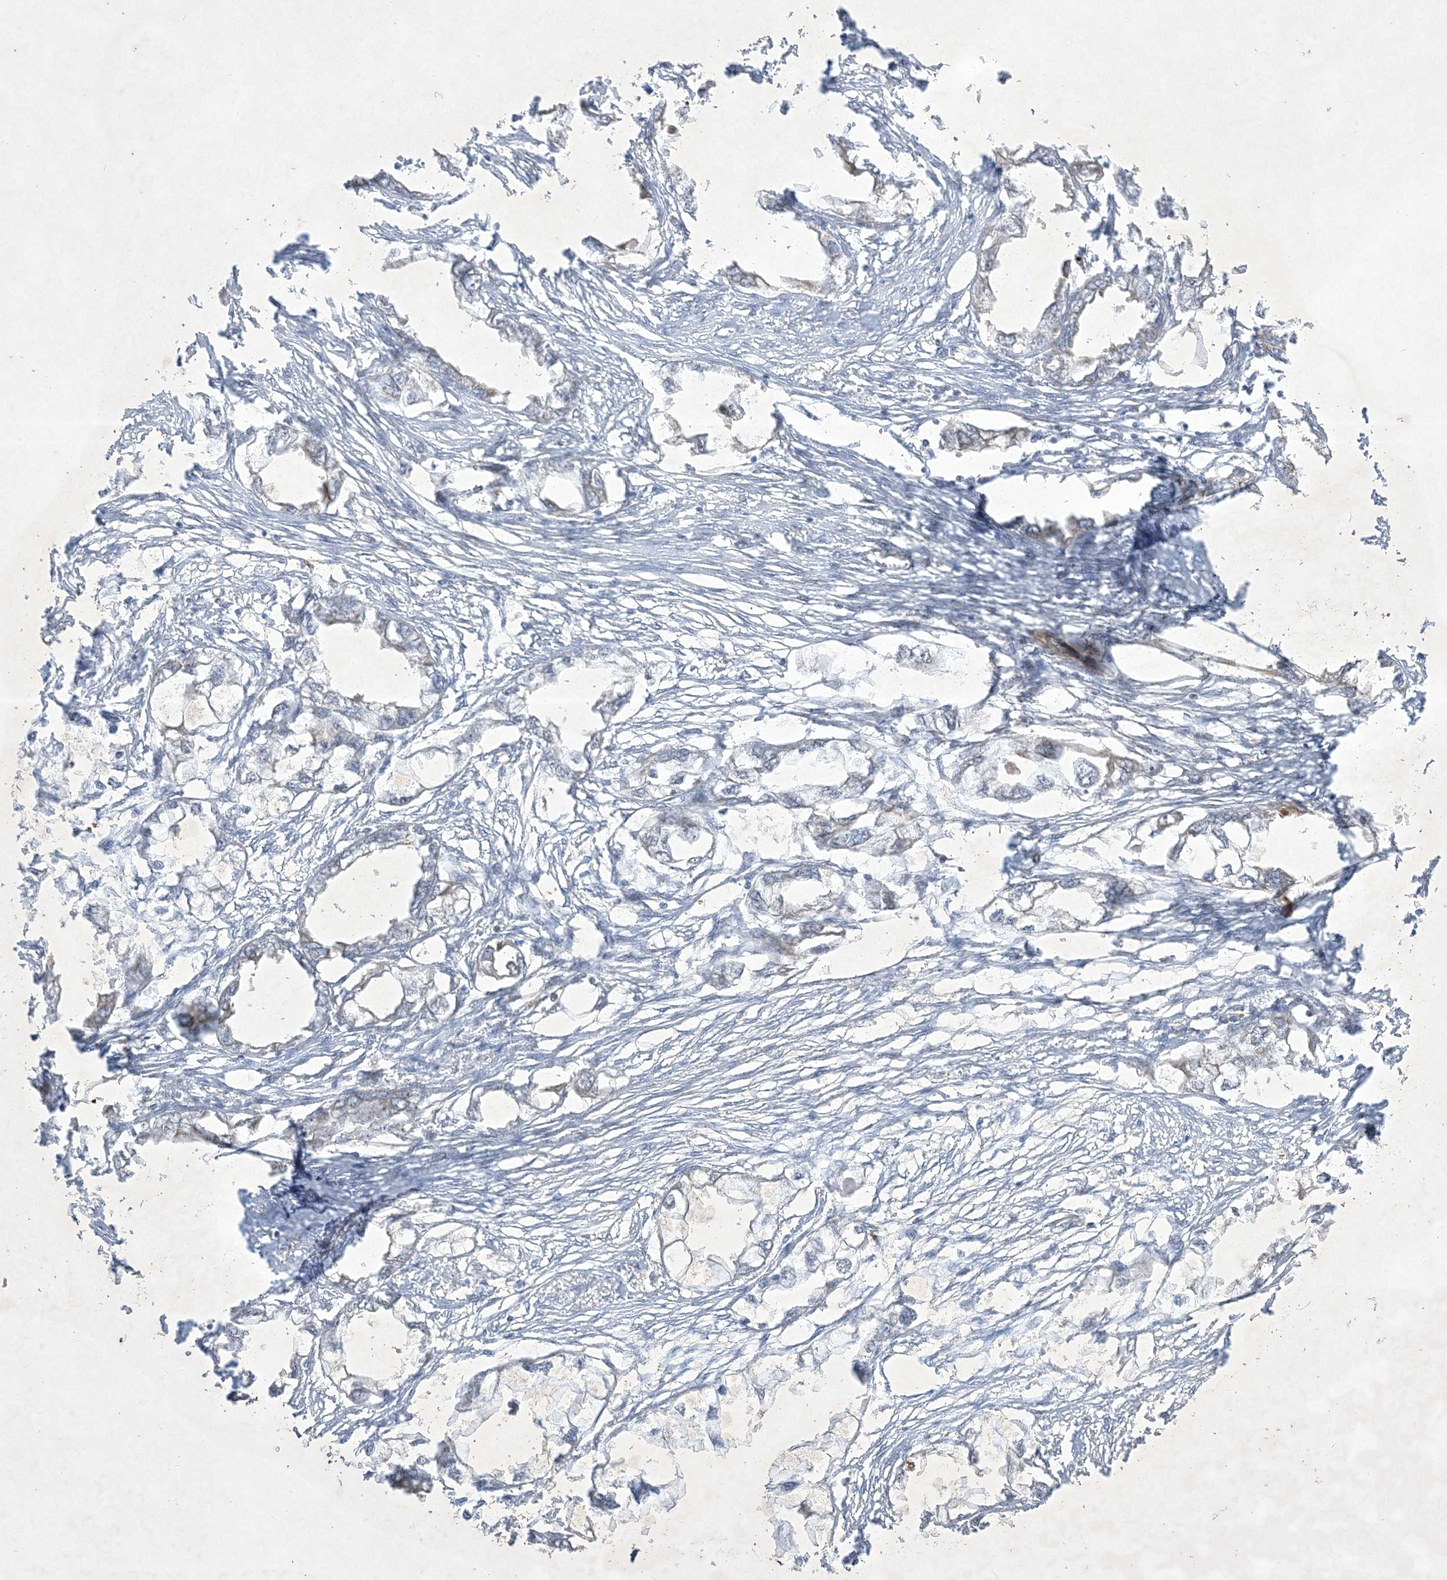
{"staining": {"intensity": "negative", "quantity": "none", "location": "none"}, "tissue": "endometrial cancer", "cell_type": "Tumor cells", "image_type": "cancer", "snomed": [{"axis": "morphology", "description": "Adenocarcinoma, NOS"}, {"axis": "morphology", "description": "Adenocarcinoma, metastatic, NOS"}, {"axis": "topography", "description": "Adipose tissue"}, {"axis": "topography", "description": "Endometrium"}], "caption": "Immunohistochemistry of human adenocarcinoma (endometrial) shows no expression in tumor cells. (Brightfield microscopy of DAB (3,3'-diaminobenzidine) immunohistochemistry (IHC) at high magnification).", "gene": "SOGA3", "patient": {"sex": "female", "age": 67}}